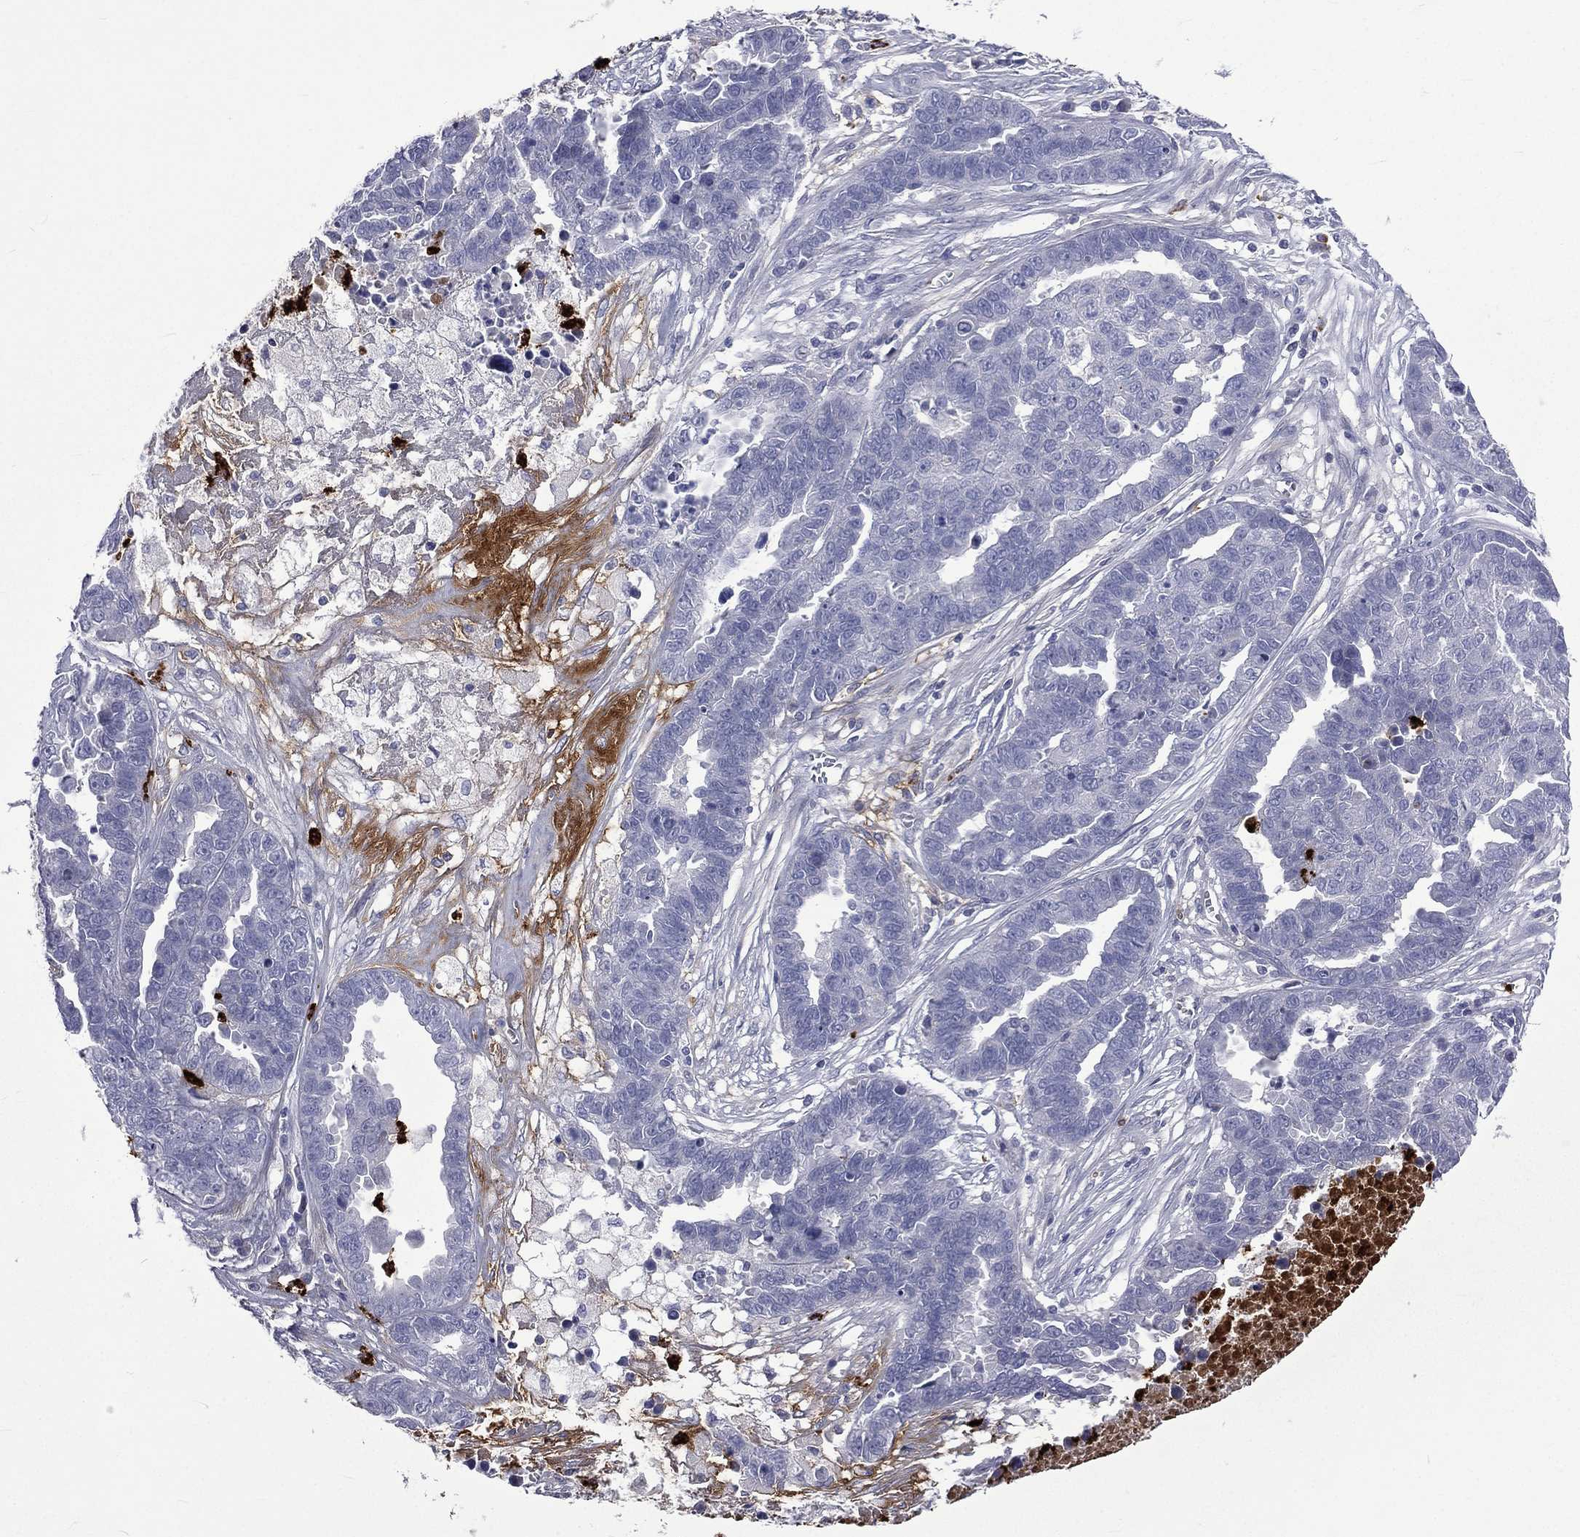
{"staining": {"intensity": "negative", "quantity": "none", "location": "none"}, "tissue": "ovarian cancer", "cell_type": "Tumor cells", "image_type": "cancer", "snomed": [{"axis": "morphology", "description": "Cystadenocarcinoma, serous, NOS"}, {"axis": "topography", "description": "Ovary"}], "caption": "Tumor cells are negative for brown protein staining in ovarian serous cystadenocarcinoma.", "gene": "ELANE", "patient": {"sex": "female", "age": 87}}